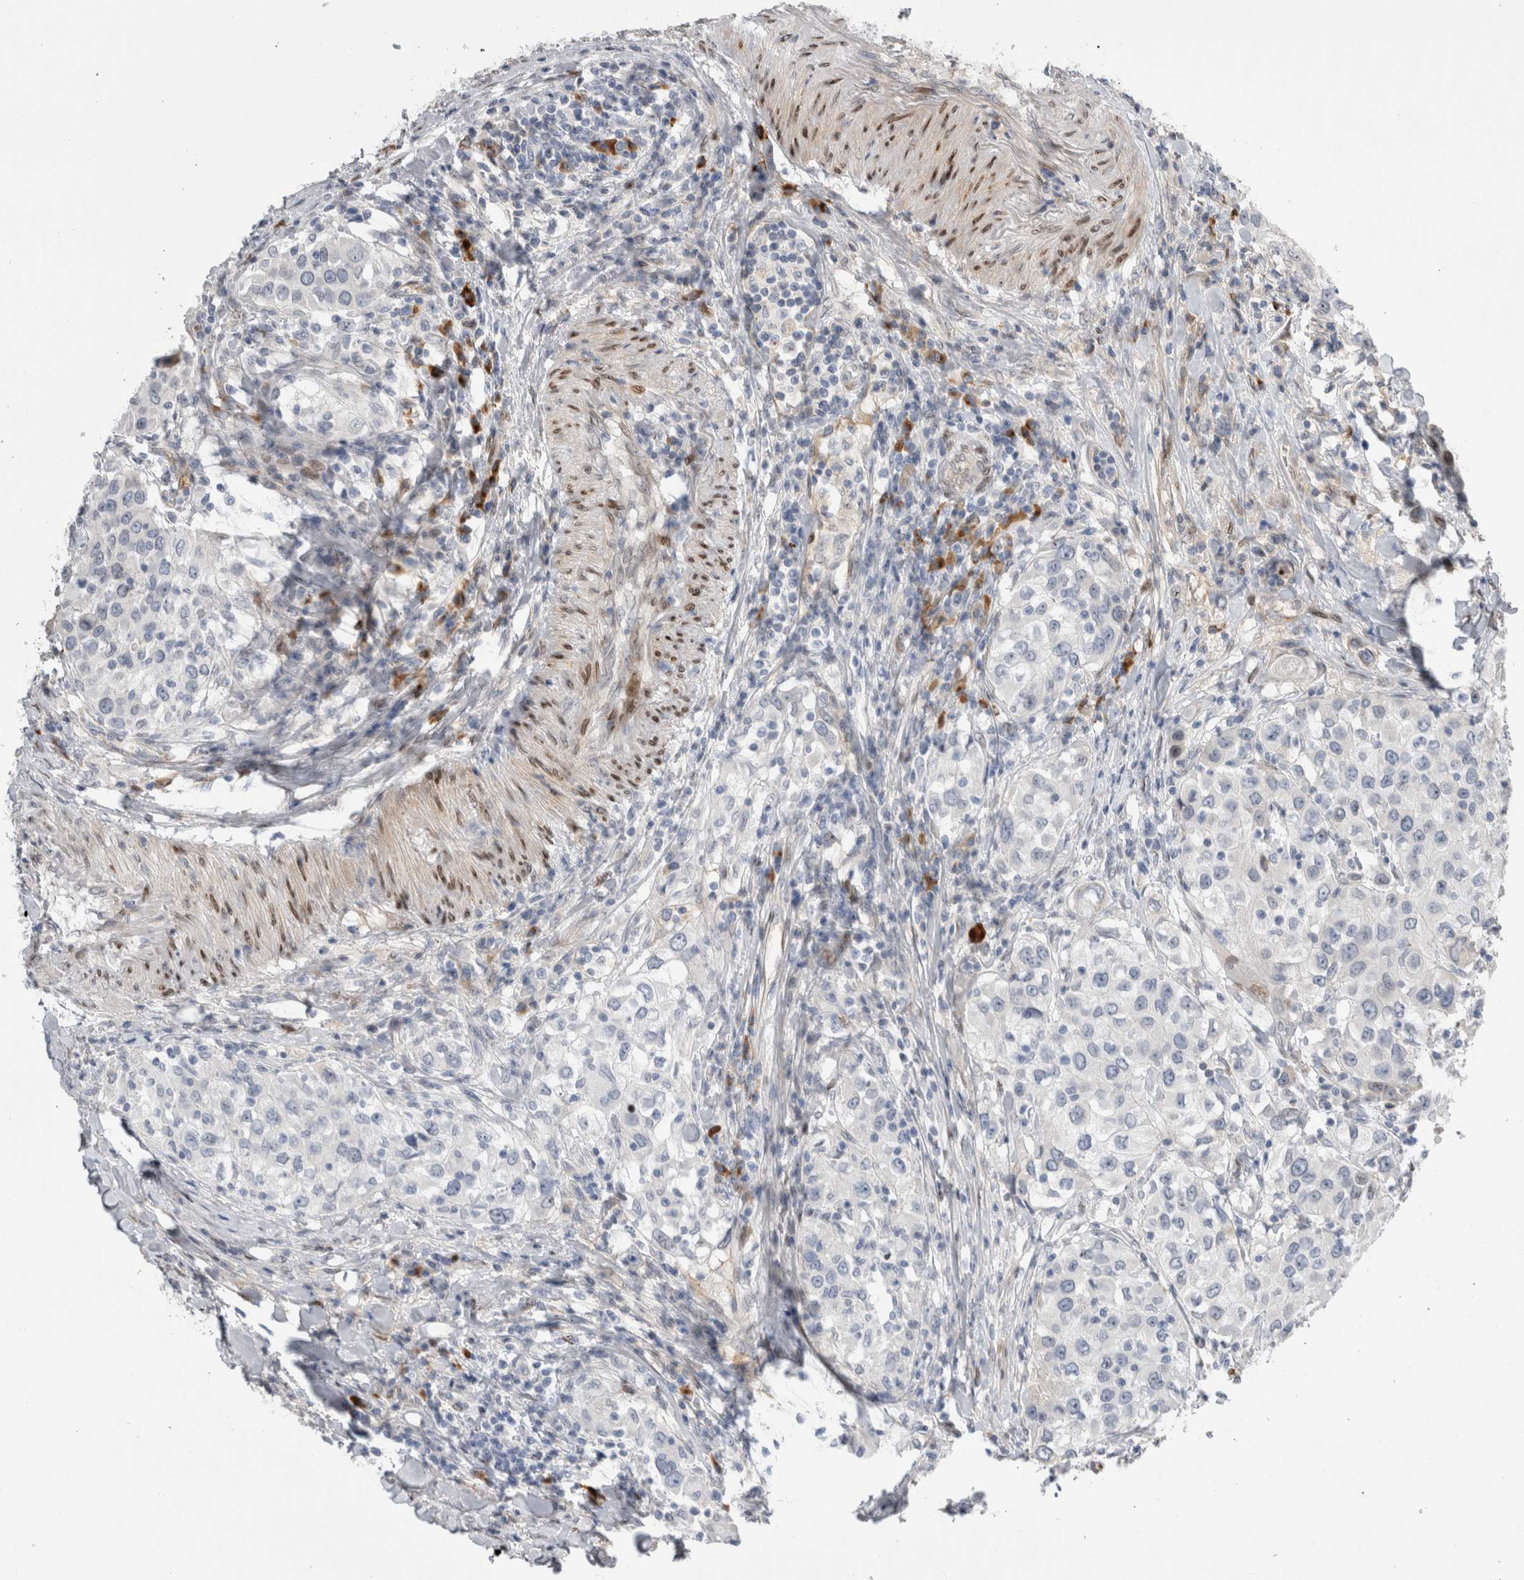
{"staining": {"intensity": "negative", "quantity": "none", "location": "none"}, "tissue": "urothelial cancer", "cell_type": "Tumor cells", "image_type": "cancer", "snomed": [{"axis": "morphology", "description": "Urothelial carcinoma, High grade"}, {"axis": "topography", "description": "Urinary bladder"}], "caption": "Tumor cells are negative for brown protein staining in urothelial cancer.", "gene": "DMTN", "patient": {"sex": "female", "age": 80}}